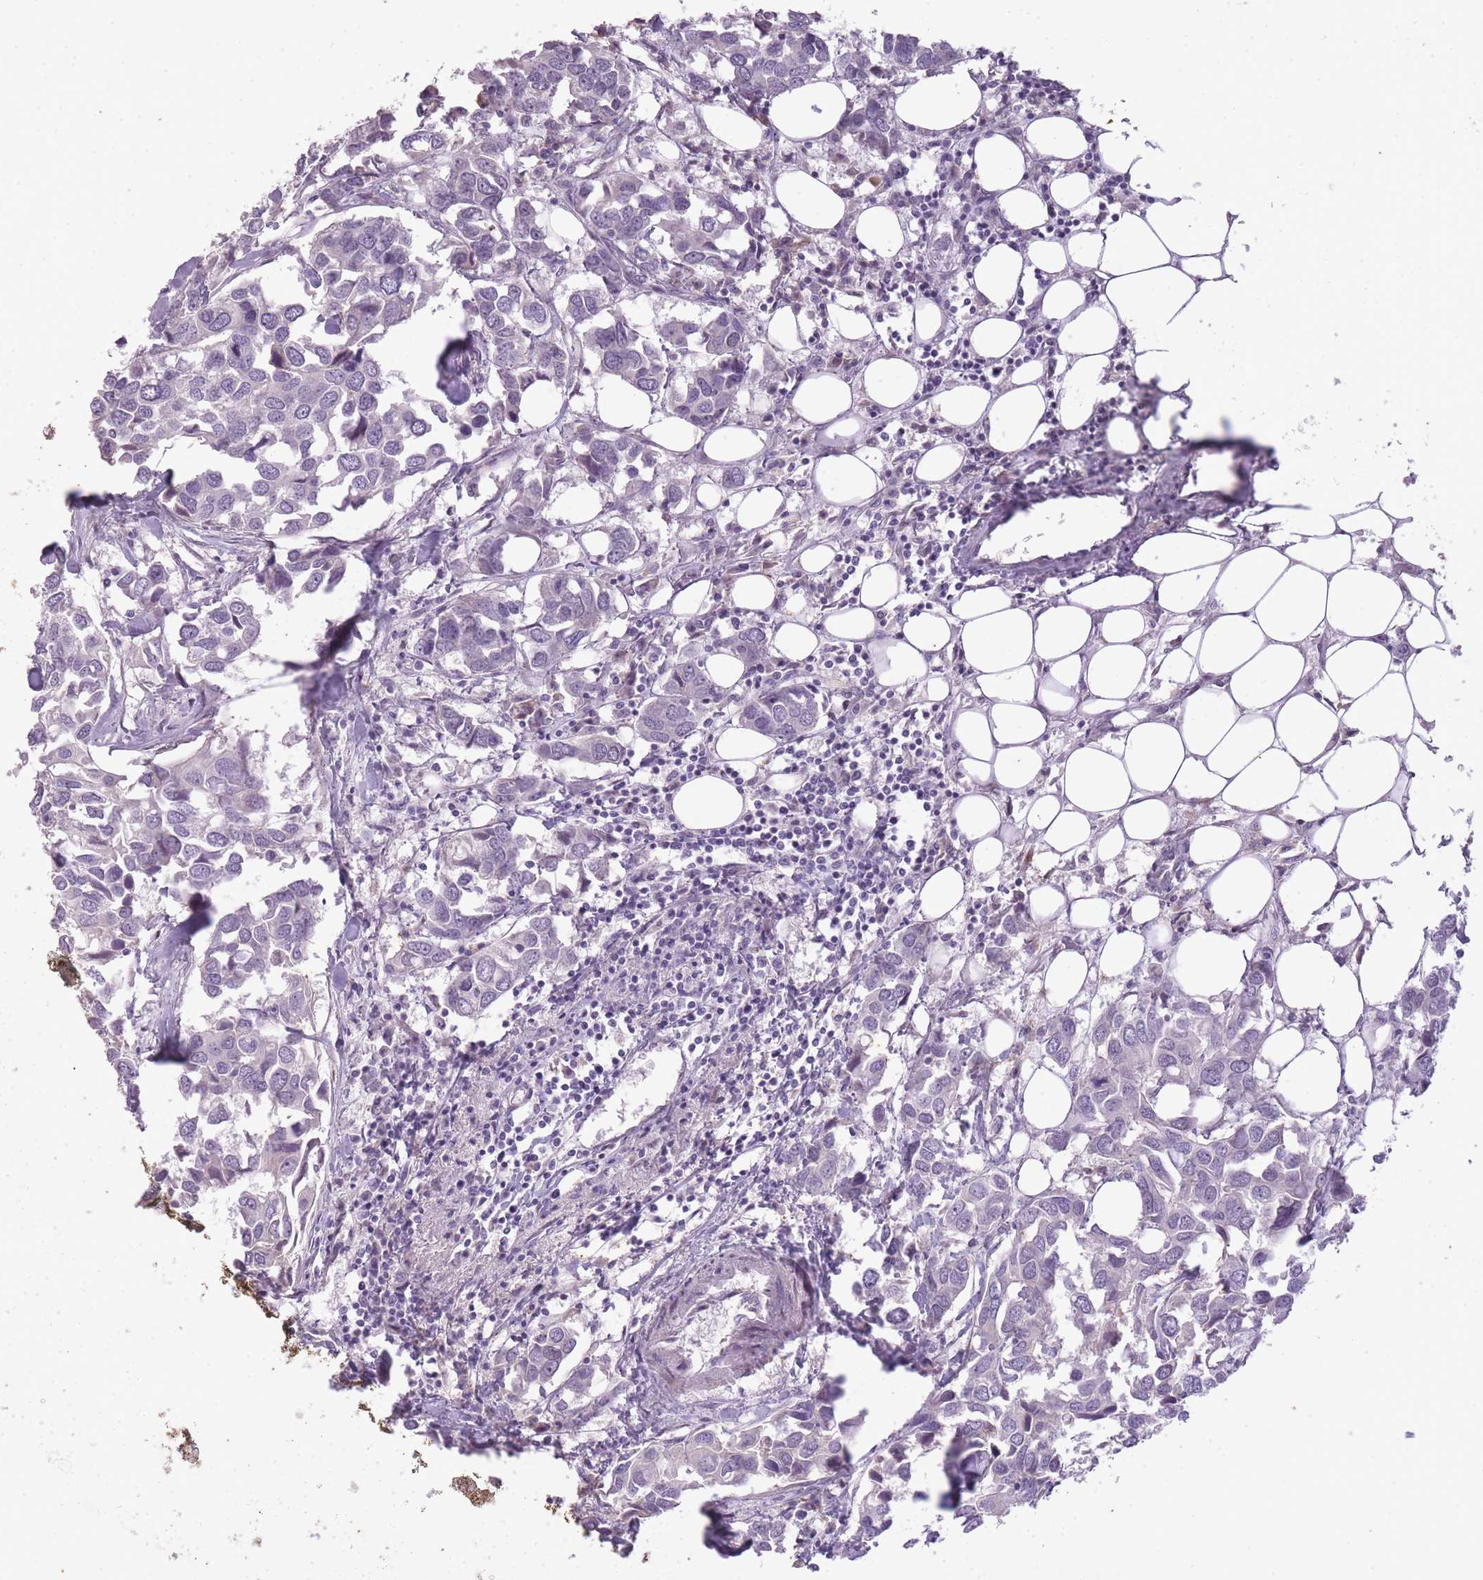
{"staining": {"intensity": "negative", "quantity": "none", "location": "none"}, "tissue": "breast cancer", "cell_type": "Tumor cells", "image_type": "cancer", "snomed": [{"axis": "morphology", "description": "Duct carcinoma"}, {"axis": "topography", "description": "Breast"}], "caption": "The IHC photomicrograph has no significant staining in tumor cells of breast cancer (intraductal carcinoma) tissue.", "gene": "CNTNAP3", "patient": {"sex": "female", "age": 83}}